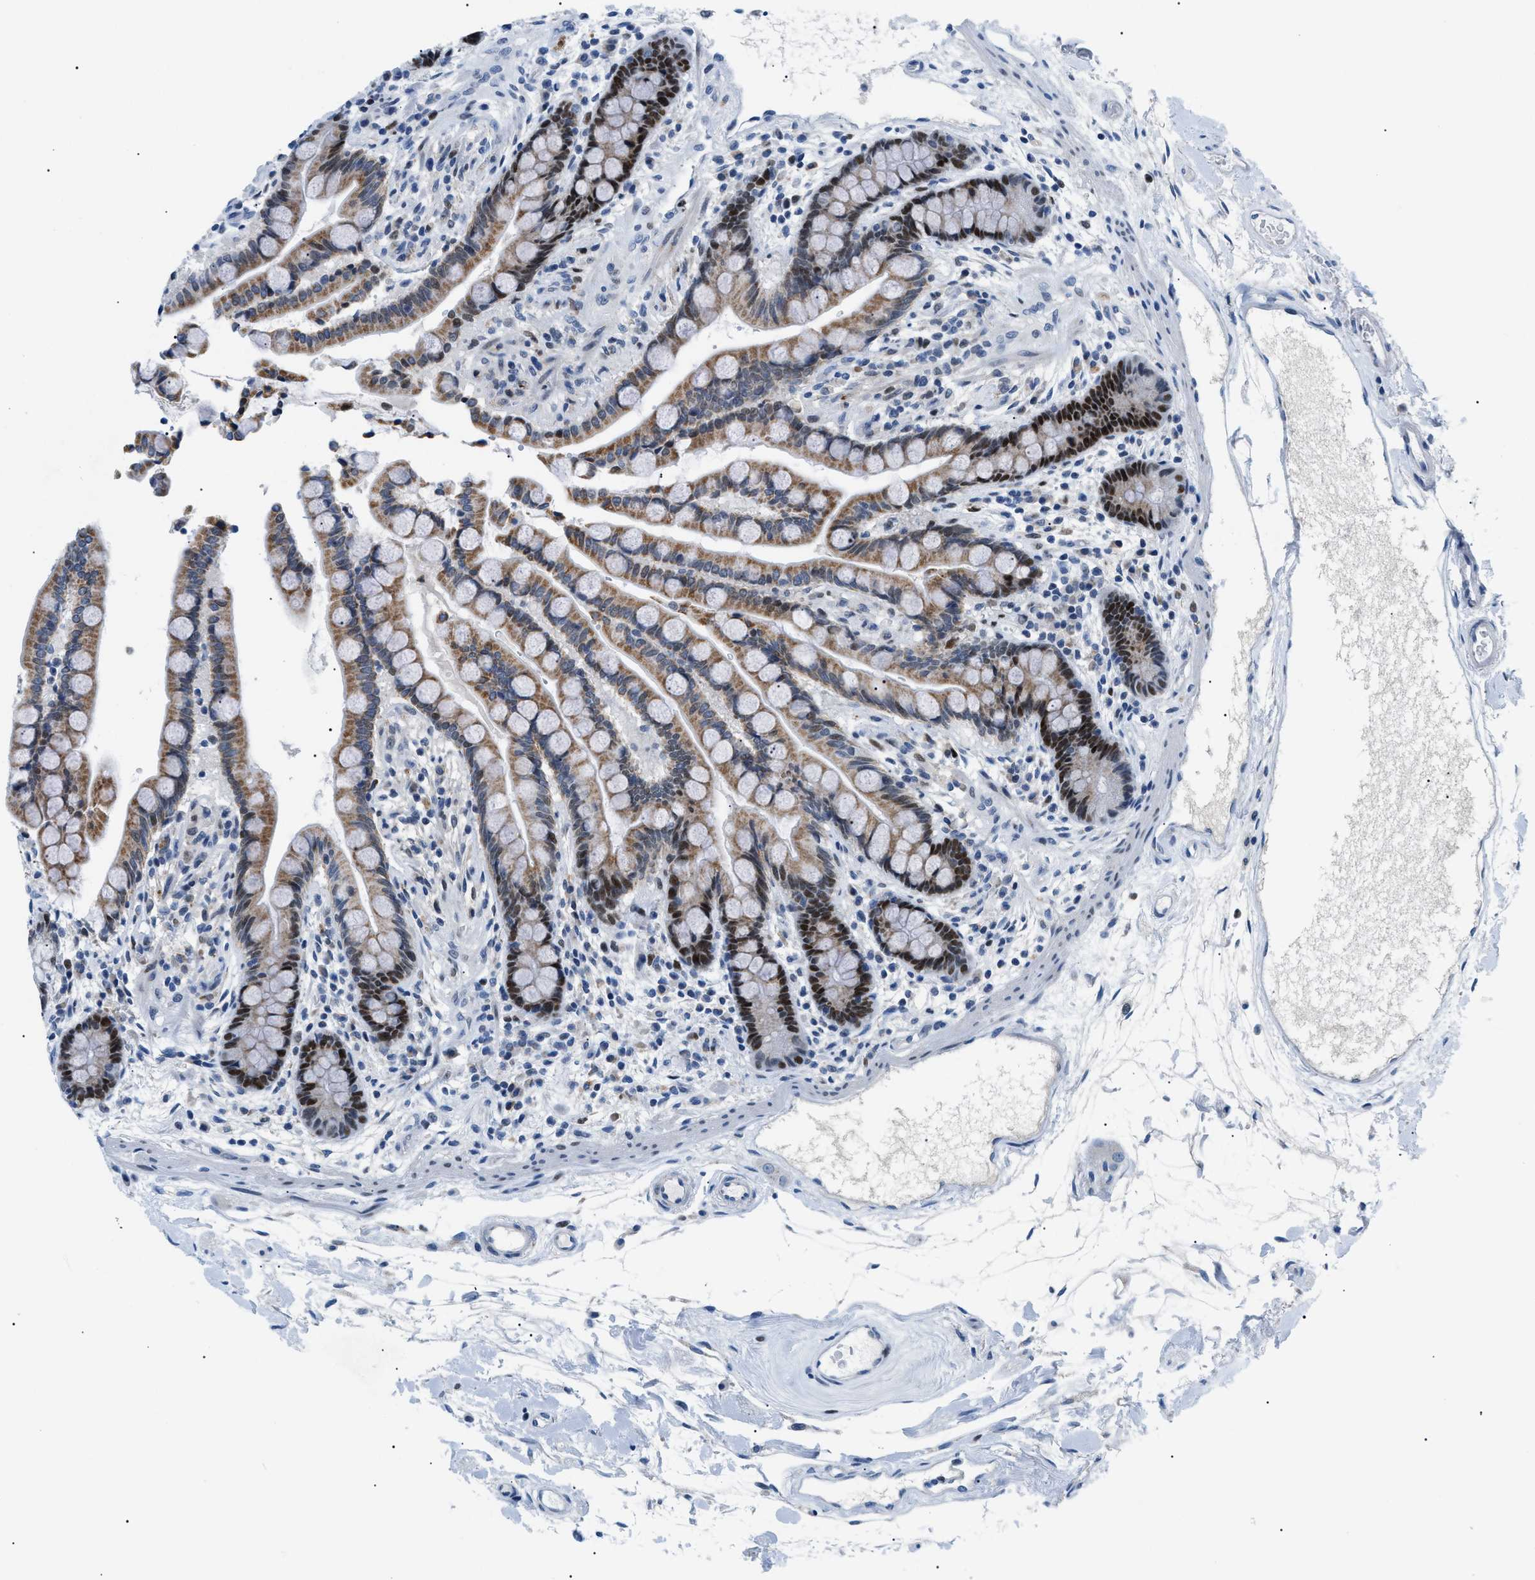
{"staining": {"intensity": "negative", "quantity": "none", "location": "none"}, "tissue": "colon", "cell_type": "Endothelial cells", "image_type": "normal", "snomed": [{"axis": "morphology", "description": "Normal tissue, NOS"}, {"axis": "topography", "description": "Colon"}], "caption": "A high-resolution micrograph shows immunohistochemistry staining of normal colon, which demonstrates no significant staining in endothelial cells. (Brightfield microscopy of DAB (3,3'-diaminobenzidine) IHC at high magnification).", "gene": "SMARCC1", "patient": {"sex": "male", "age": 73}}